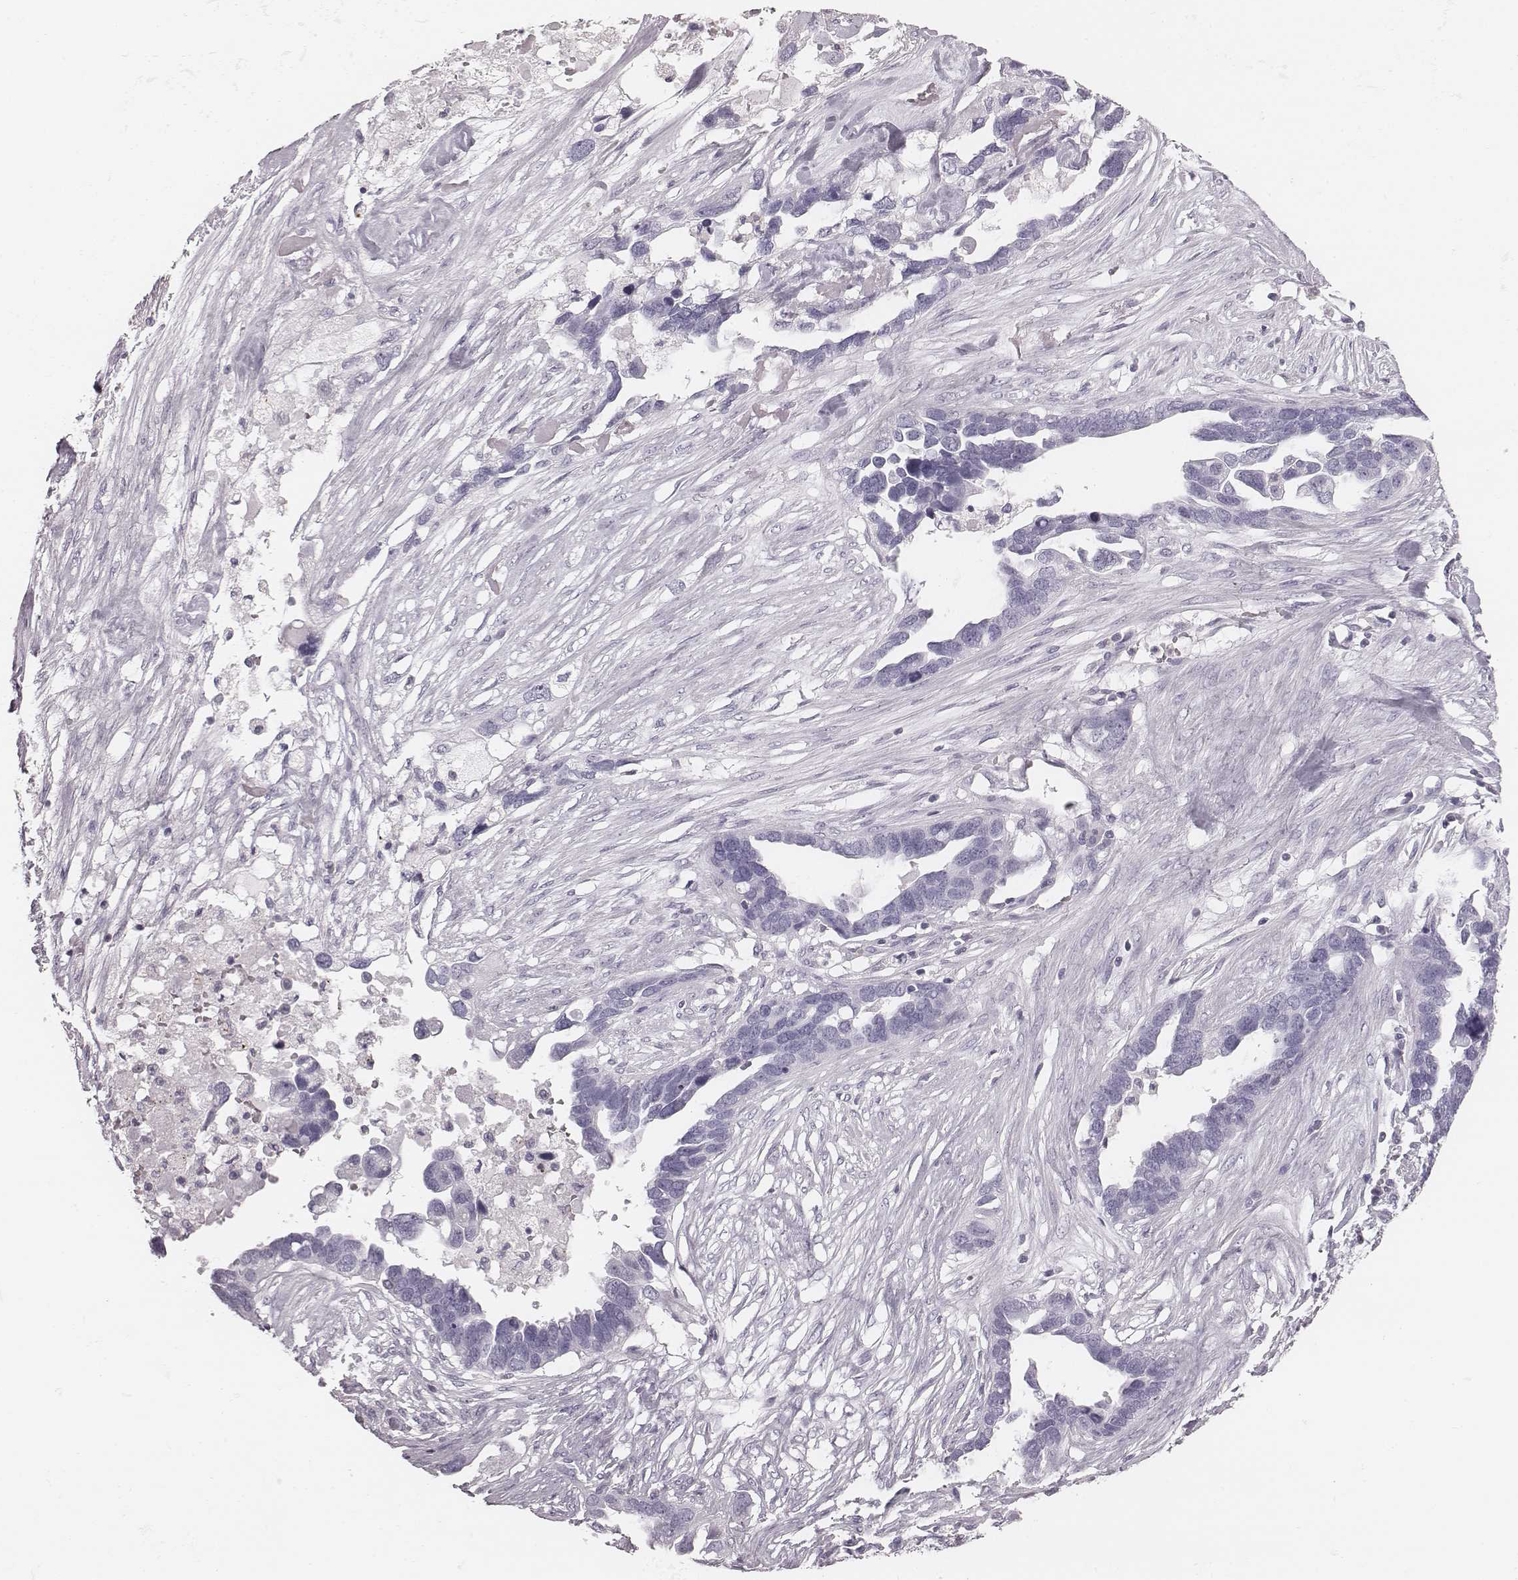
{"staining": {"intensity": "negative", "quantity": "none", "location": "none"}, "tissue": "ovarian cancer", "cell_type": "Tumor cells", "image_type": "cancer", "snomed": [{"axis": "morphology", "description": "Cystadenocarcinoma, serous, NOS"}, {"axis": "topography", "description": "Ovary"}], "caption": "Tumor cells are negative for protein expression in human ovarian serous cystadenocarcinoma.", "gene": "ZNF365", "patient": {"sex": "female", "age": 54}}